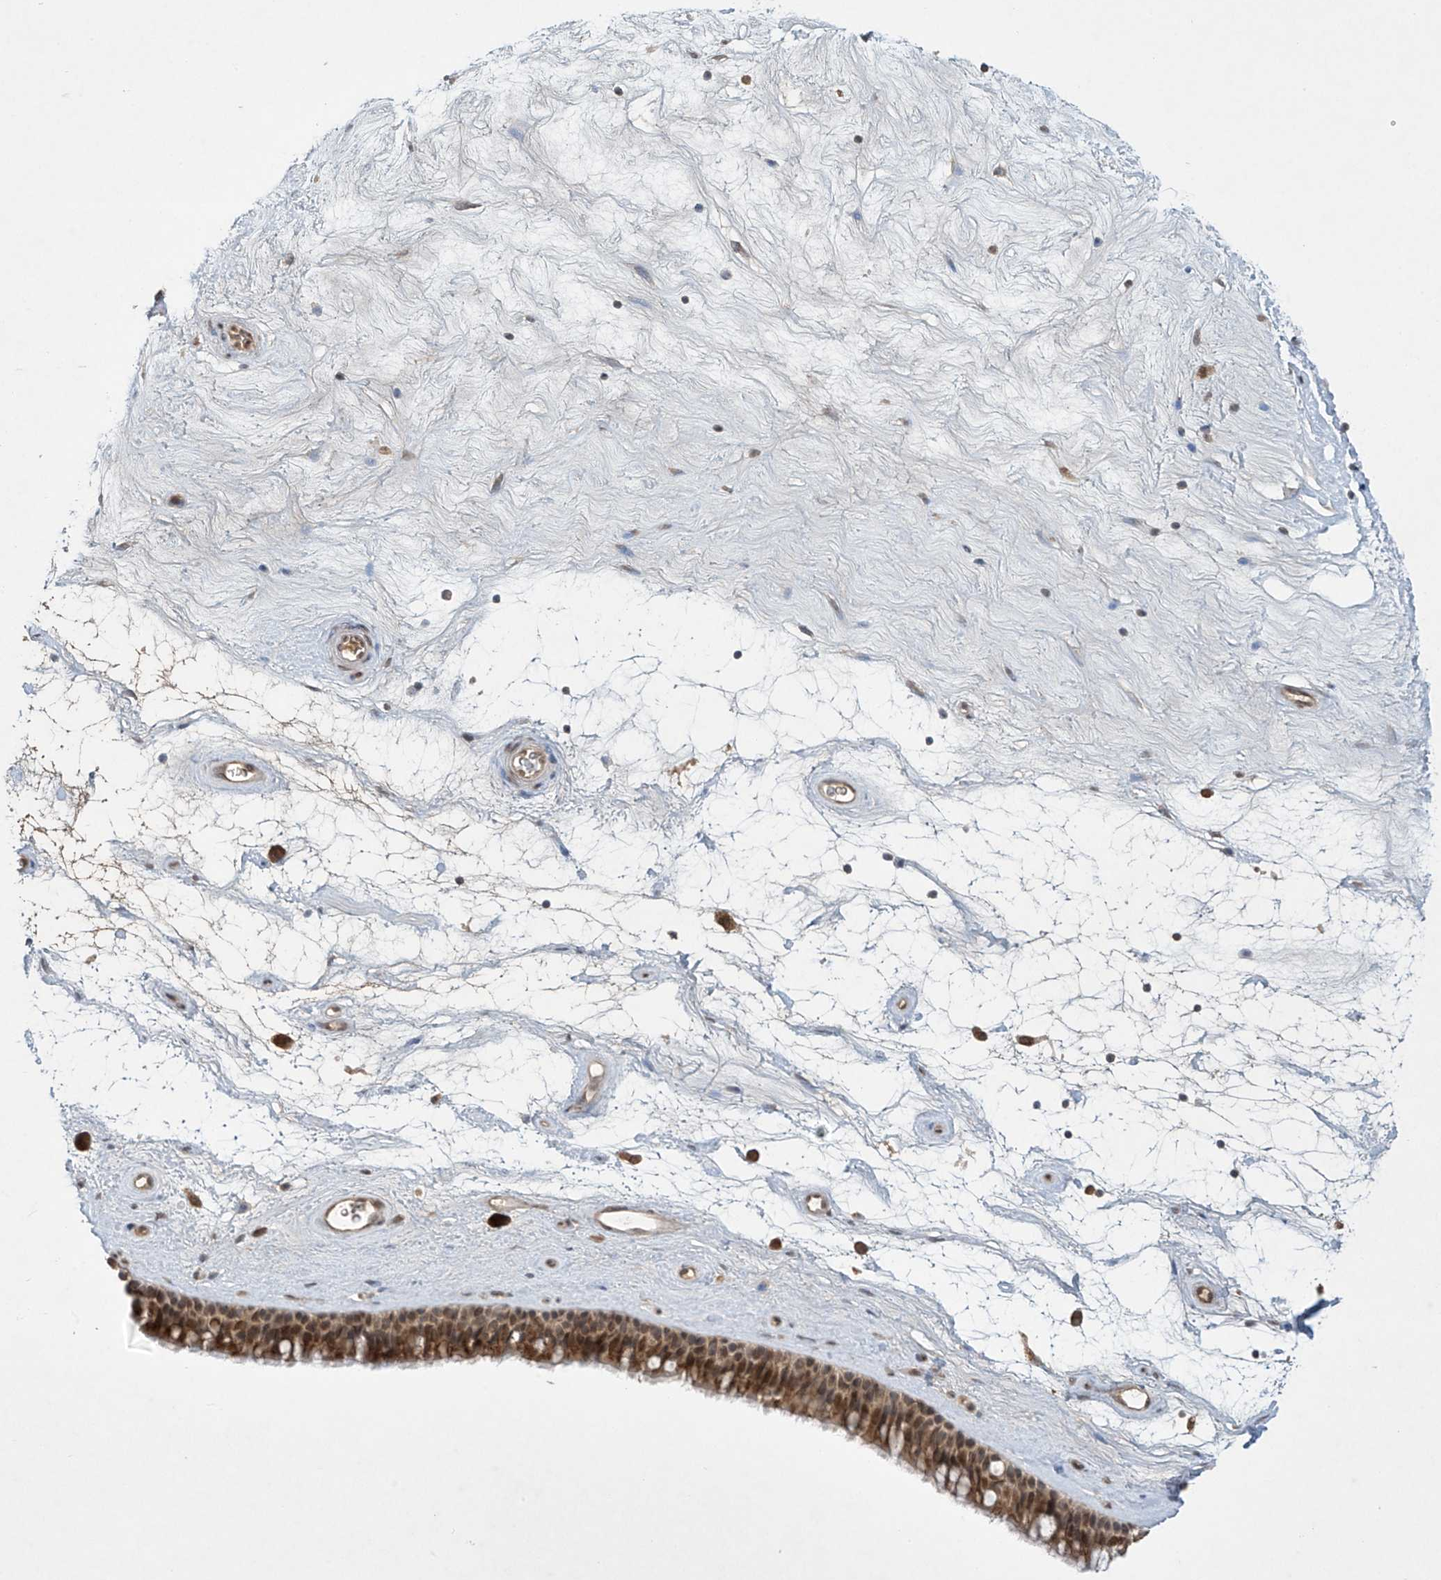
{"staining": {"intensity": "moderate", "quantity": ">75%", "location": "cytoplasmic/membranous,nuclear"}, "tissue": "nasopharynx", "cell_type": "Respiratory epithelial cells", "image_type": "normal", "snomed": [{"axis": "morphology", "description": "Normal tissue, NOS"}, {"axis": "topography", "description": "Nasopharynx"}], "caption": "High-power microscopy captured an immunohistochemistry (IHC) photomicrograph of normal nasopharynx, revealing moderate cytoplasmic/membranous,nuclear positivity in about >75% of respiratory epithelial cells.", "gene": "LCOR", "patient": {"sex": "male", "age": 64}}